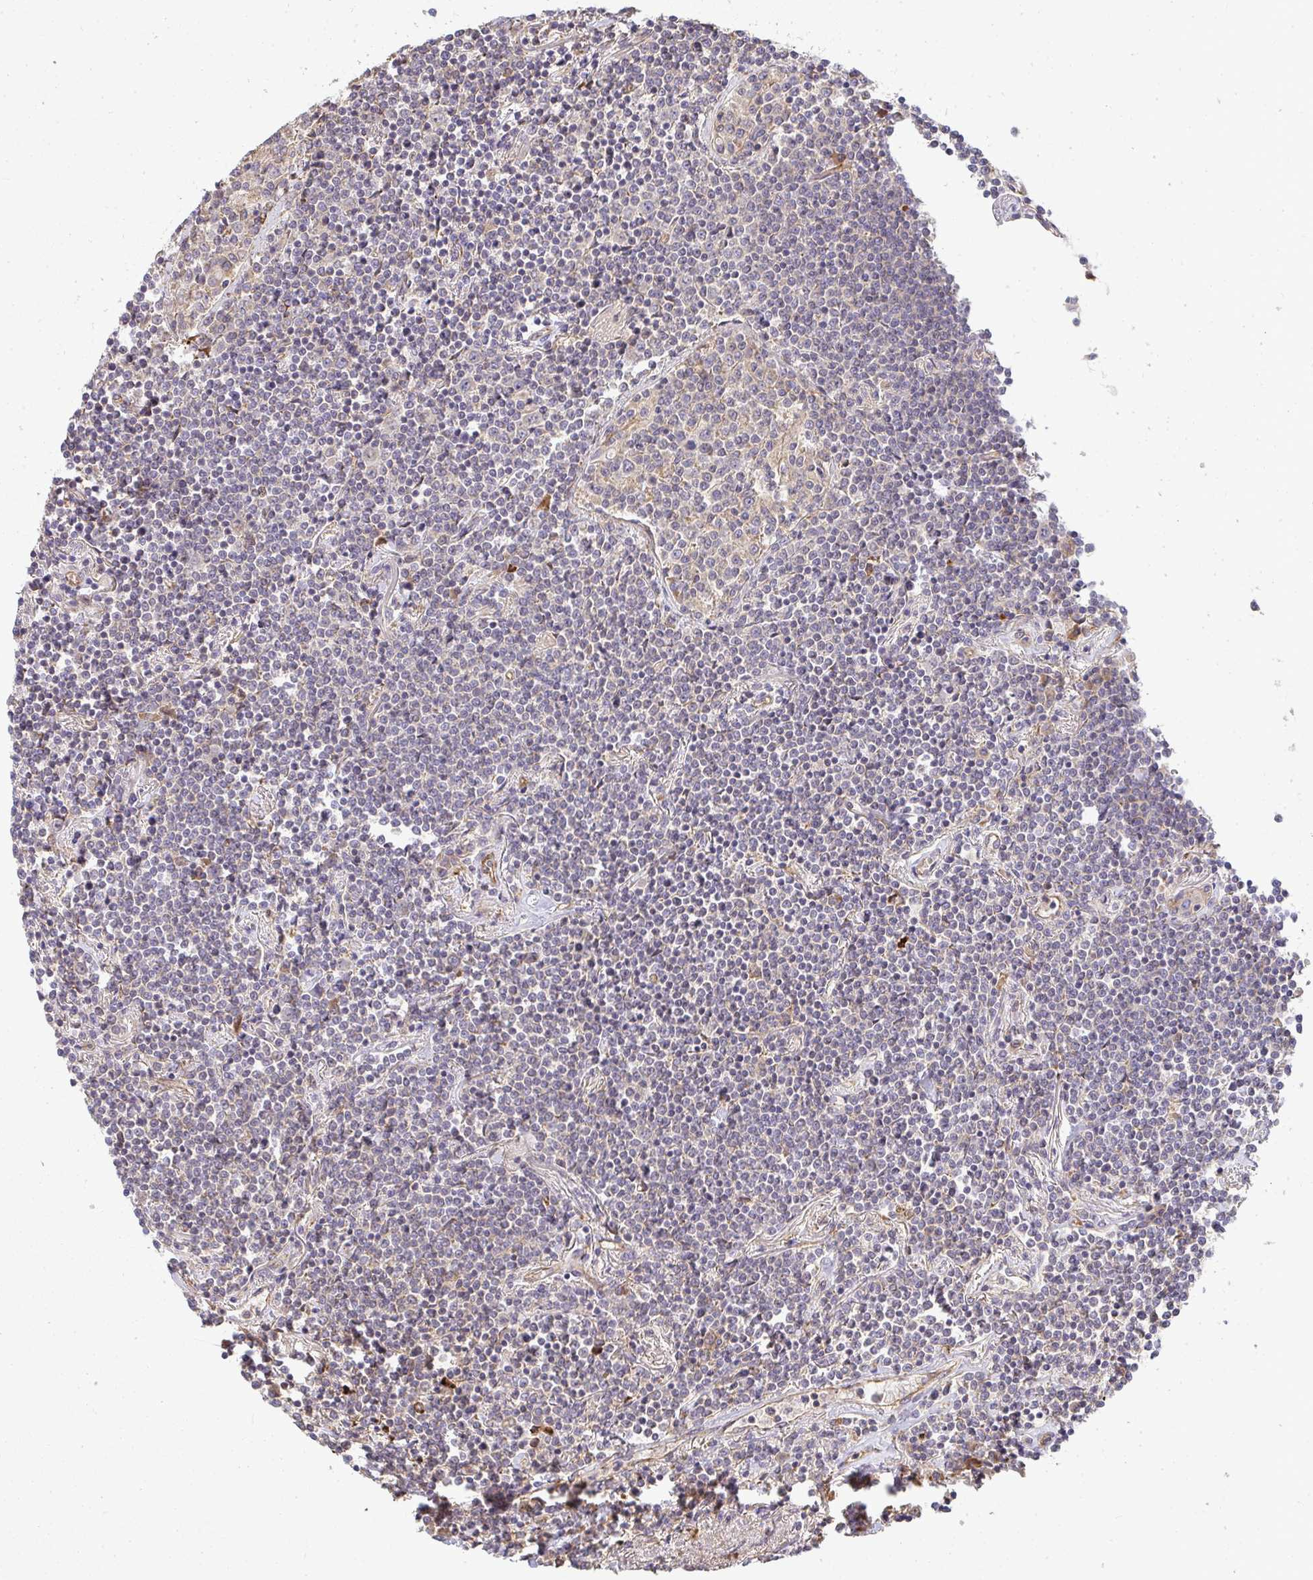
{"staining": {"intensity": "negative", "quantity": "none", "location": "none"}, "tissue": "lymphoma", "cell_type": "Tumor cells", "image_type": "cancer", "snomed": [{"axis": "morphology", "description": "Malignant lymphoma, non-Hodgkin's type, Low grade"}, {"axis": "topography", "description": "Lung"}], "caption": "Immunohistochemistry micrograph of neoplastic tissue: human lymphoma stained with DAB shows no significant protein expression in tumor cells. Brightfield microscopy of IHC stained with DAB (brown) and hematoxylin (blue), captured at high magnification.", "gene": "B4GALT6", "patient": {"sex": "female", "age": 71}}